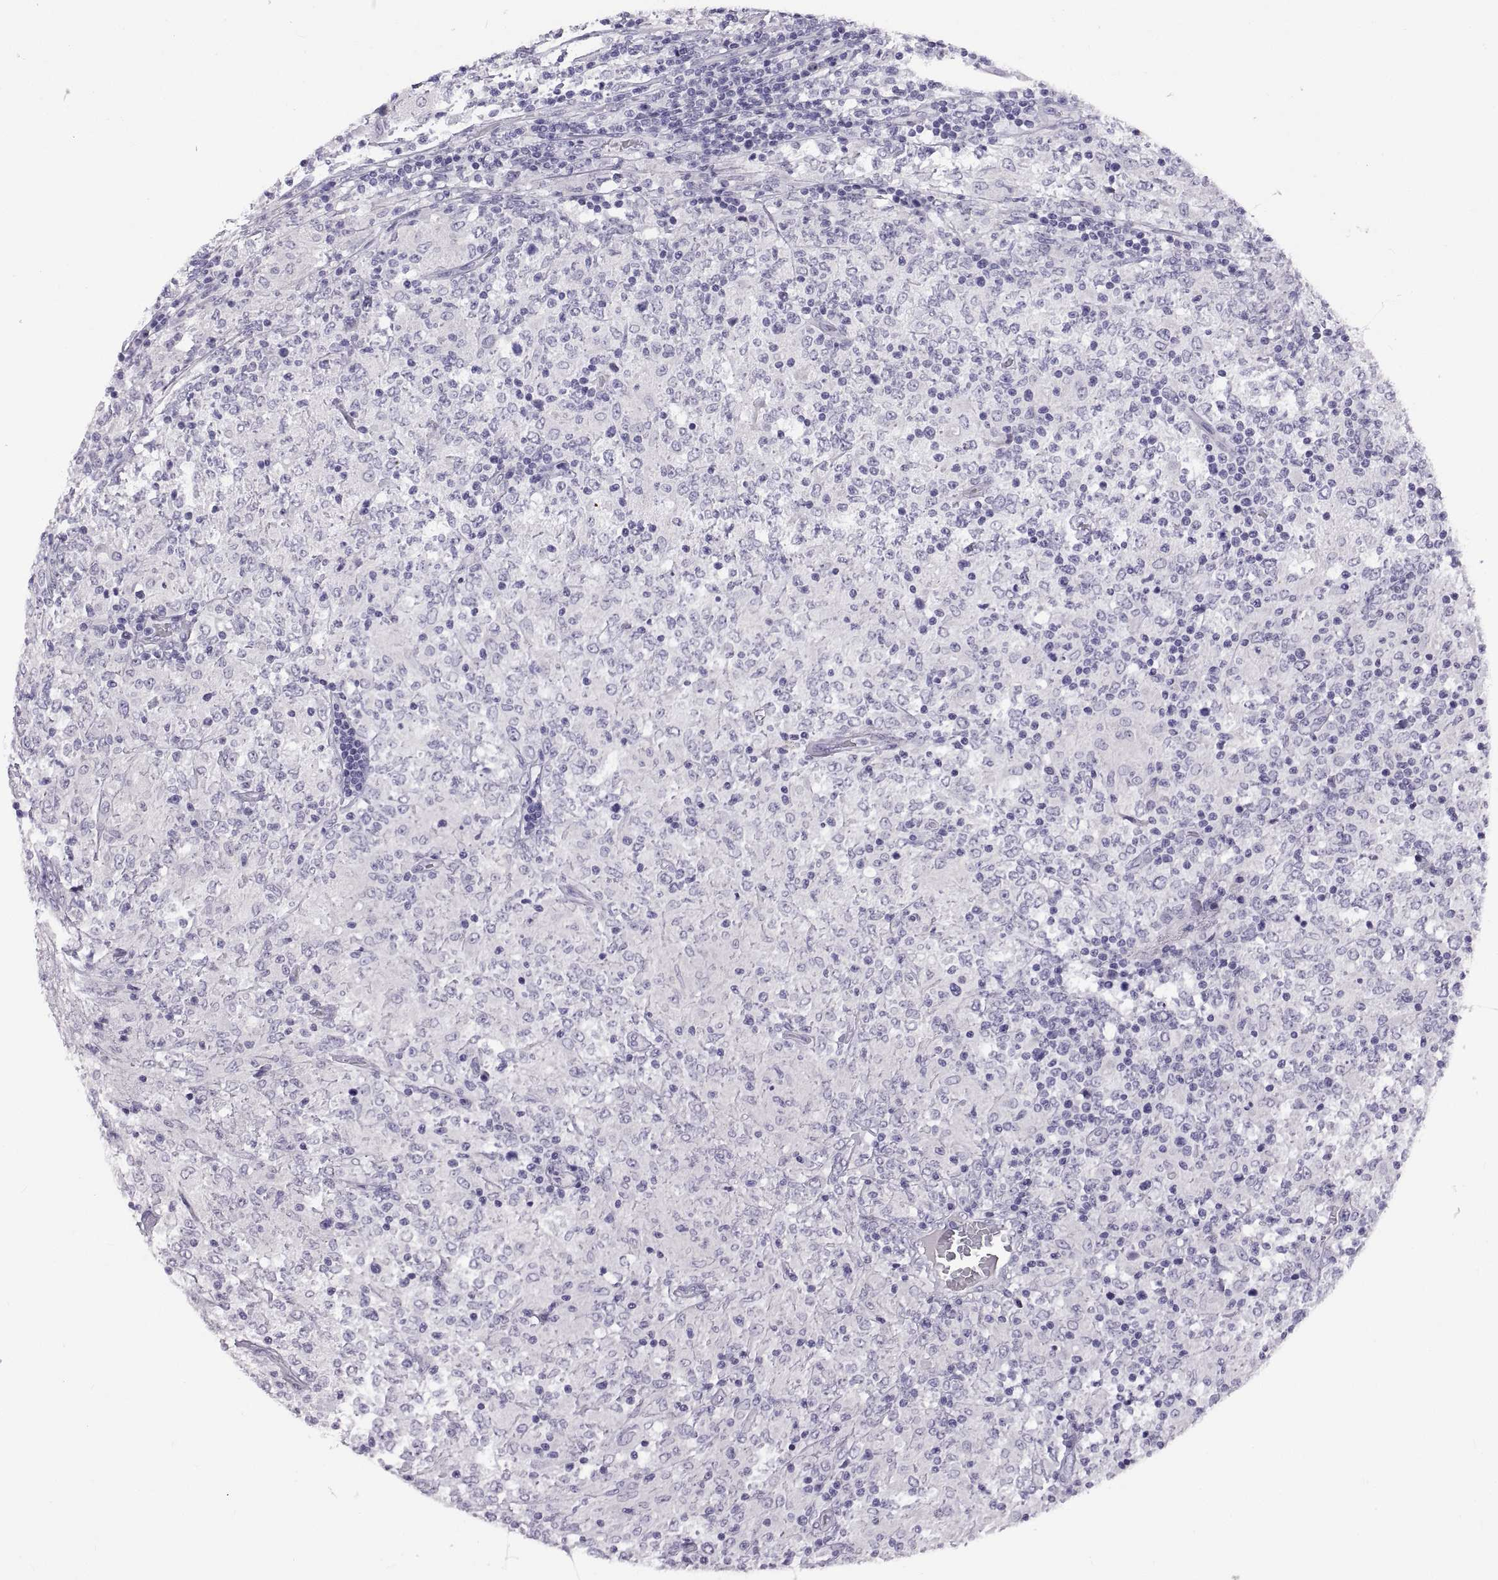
{"staining": {"intensity": "negative", "quantity": "none", "location": "none"}, "tissue": "lymphoma", "cell_type": "Tumor cells", "image_type": "cancer", "snomed": [{"axis": "morphology", "description": "Malignant lymphoma, non-Hodgkin's type, High grade"}, {"axis": "topography", "description": "Lymph node"}], "caption": "Tumor cells are negative for brown protein staining in high-grade malignant lymphoma, non-Hodgkin's type.", "gene": "RDM1", "patient": {"sex": "female", "age": 84}}